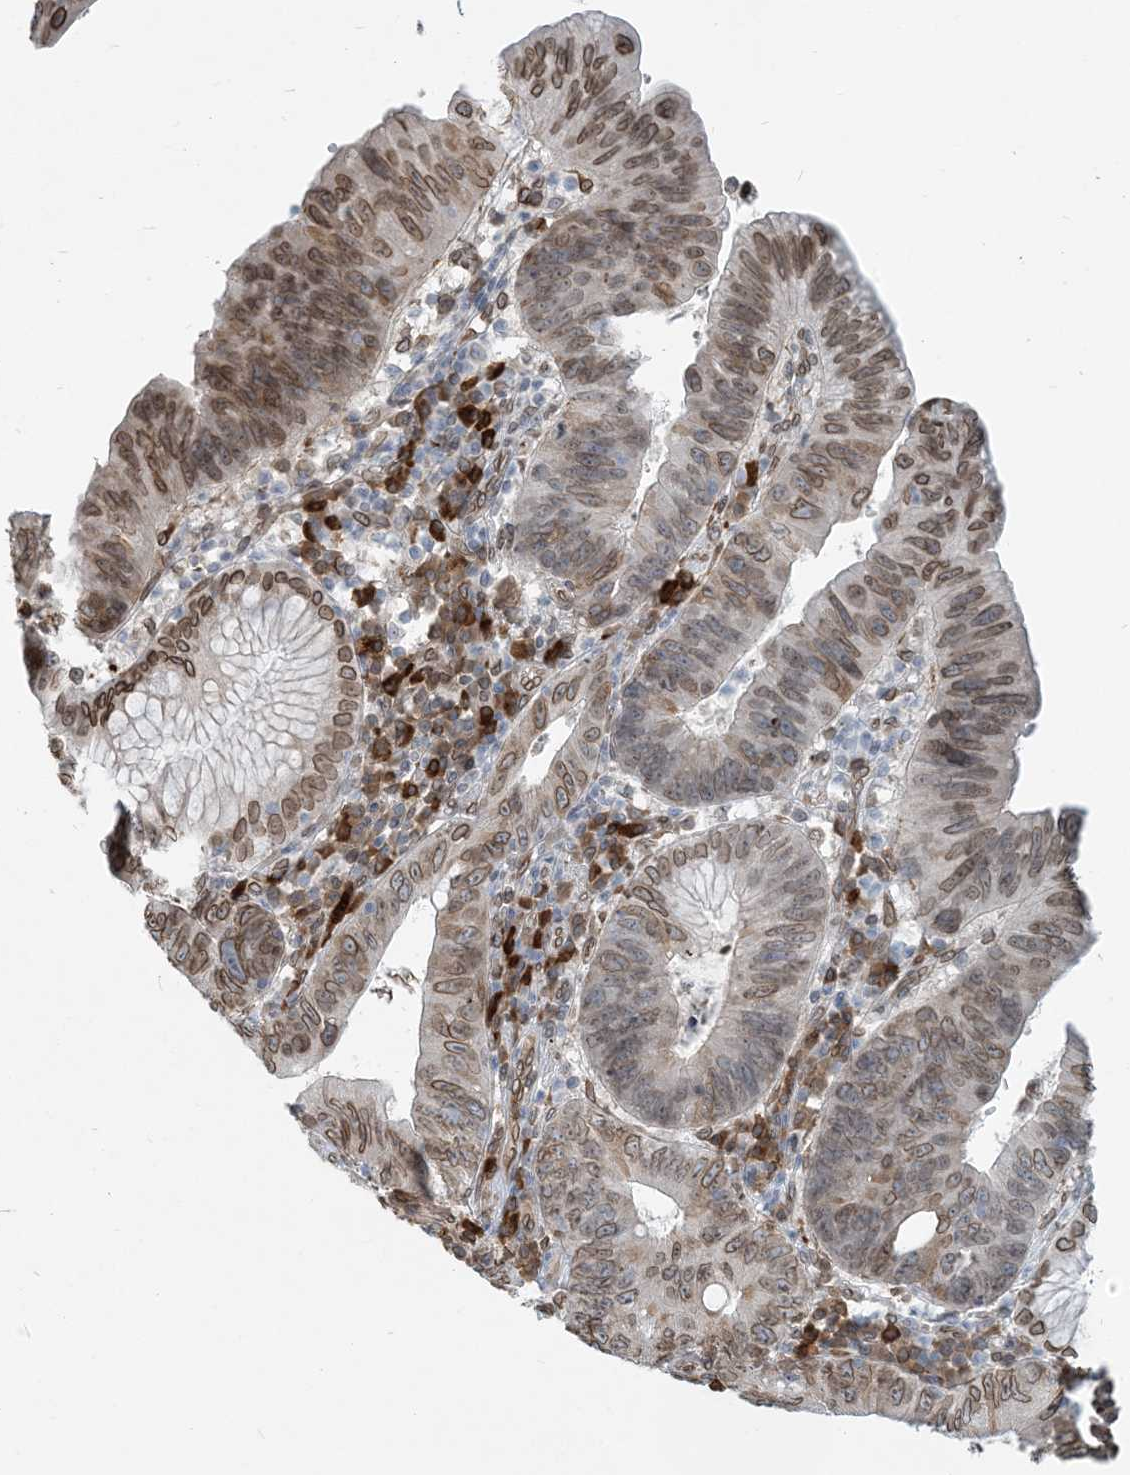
{"staining": {"intensity": "moderate", "quantity": "25%-75%", "location": "cytoplasmic/membranous,nuclear"}, "tissue": "stomach cancer", "cell_type": "Tumor cells", "image_type": "cancer", "snomed": [{"axis": "morphology", "description": "Adenocarcinoma, NOS"}, {"axis": "topography", "description": "Stomach"}], "caption": "This is an image of immunohistochemistry staining of stomach cancer (adenocarcinoma), which shows moderate expression in the cytoplasmic/membranous and nuclear of tumor cells.", "gene": "WWP1", "patient": {"sex": "male", "age": 59}}